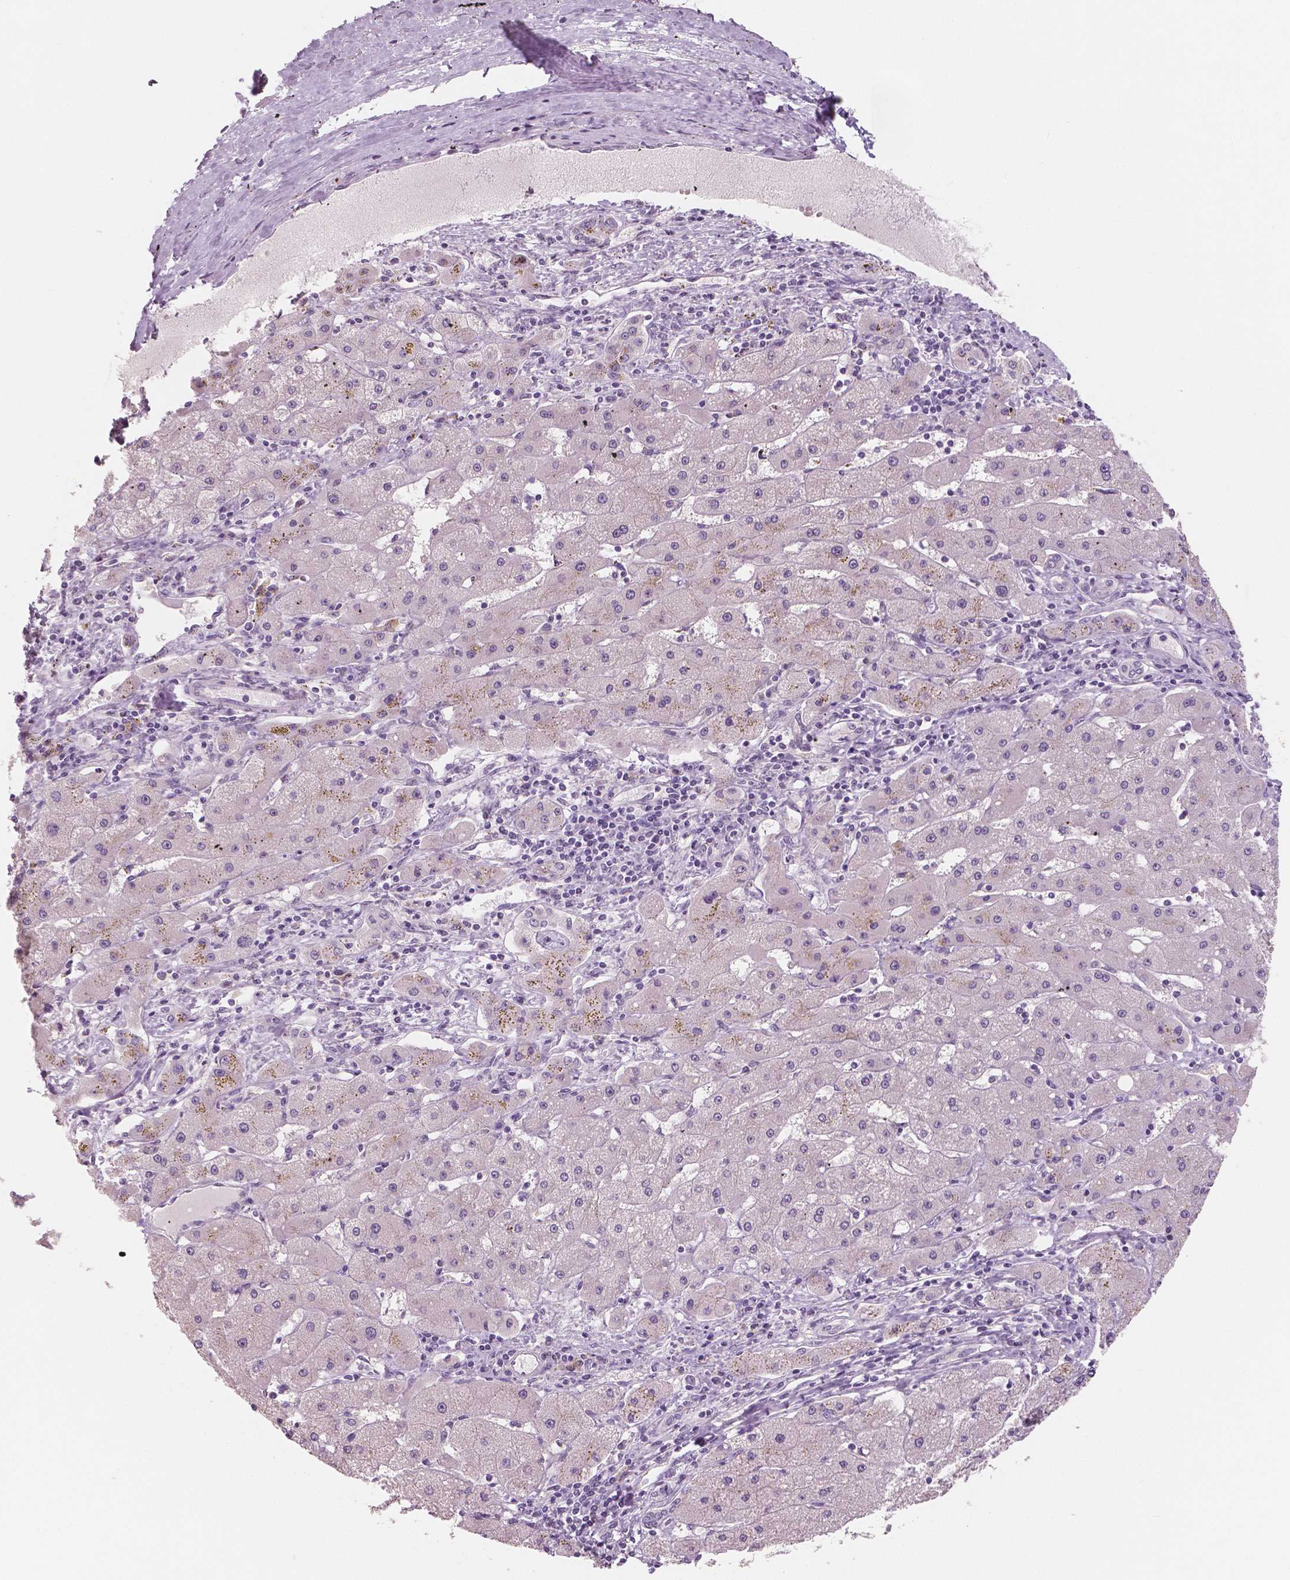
{"staining": {"intensity": "negative", "quantity": "none", "location": "none"}, "tissue": "liver cancer", "cell_type": "Tumor cells", "image_type": "cancer", "snomed": [{"axis": "morphology", "description": "Carcinoma, Hepatocellular, NOS"}, {"axis": "topography", "description": "Liver"}], "caption": "An immunohistochemistry (IHC) micrograph of liver cancer (hepatocellular carcinoma) is shown. There is no staining in tumor cells of liver cancer (hepatocellular carcinoma).", "gene": "NECAB1", "patient": {"sex": "female", "age": 82}}